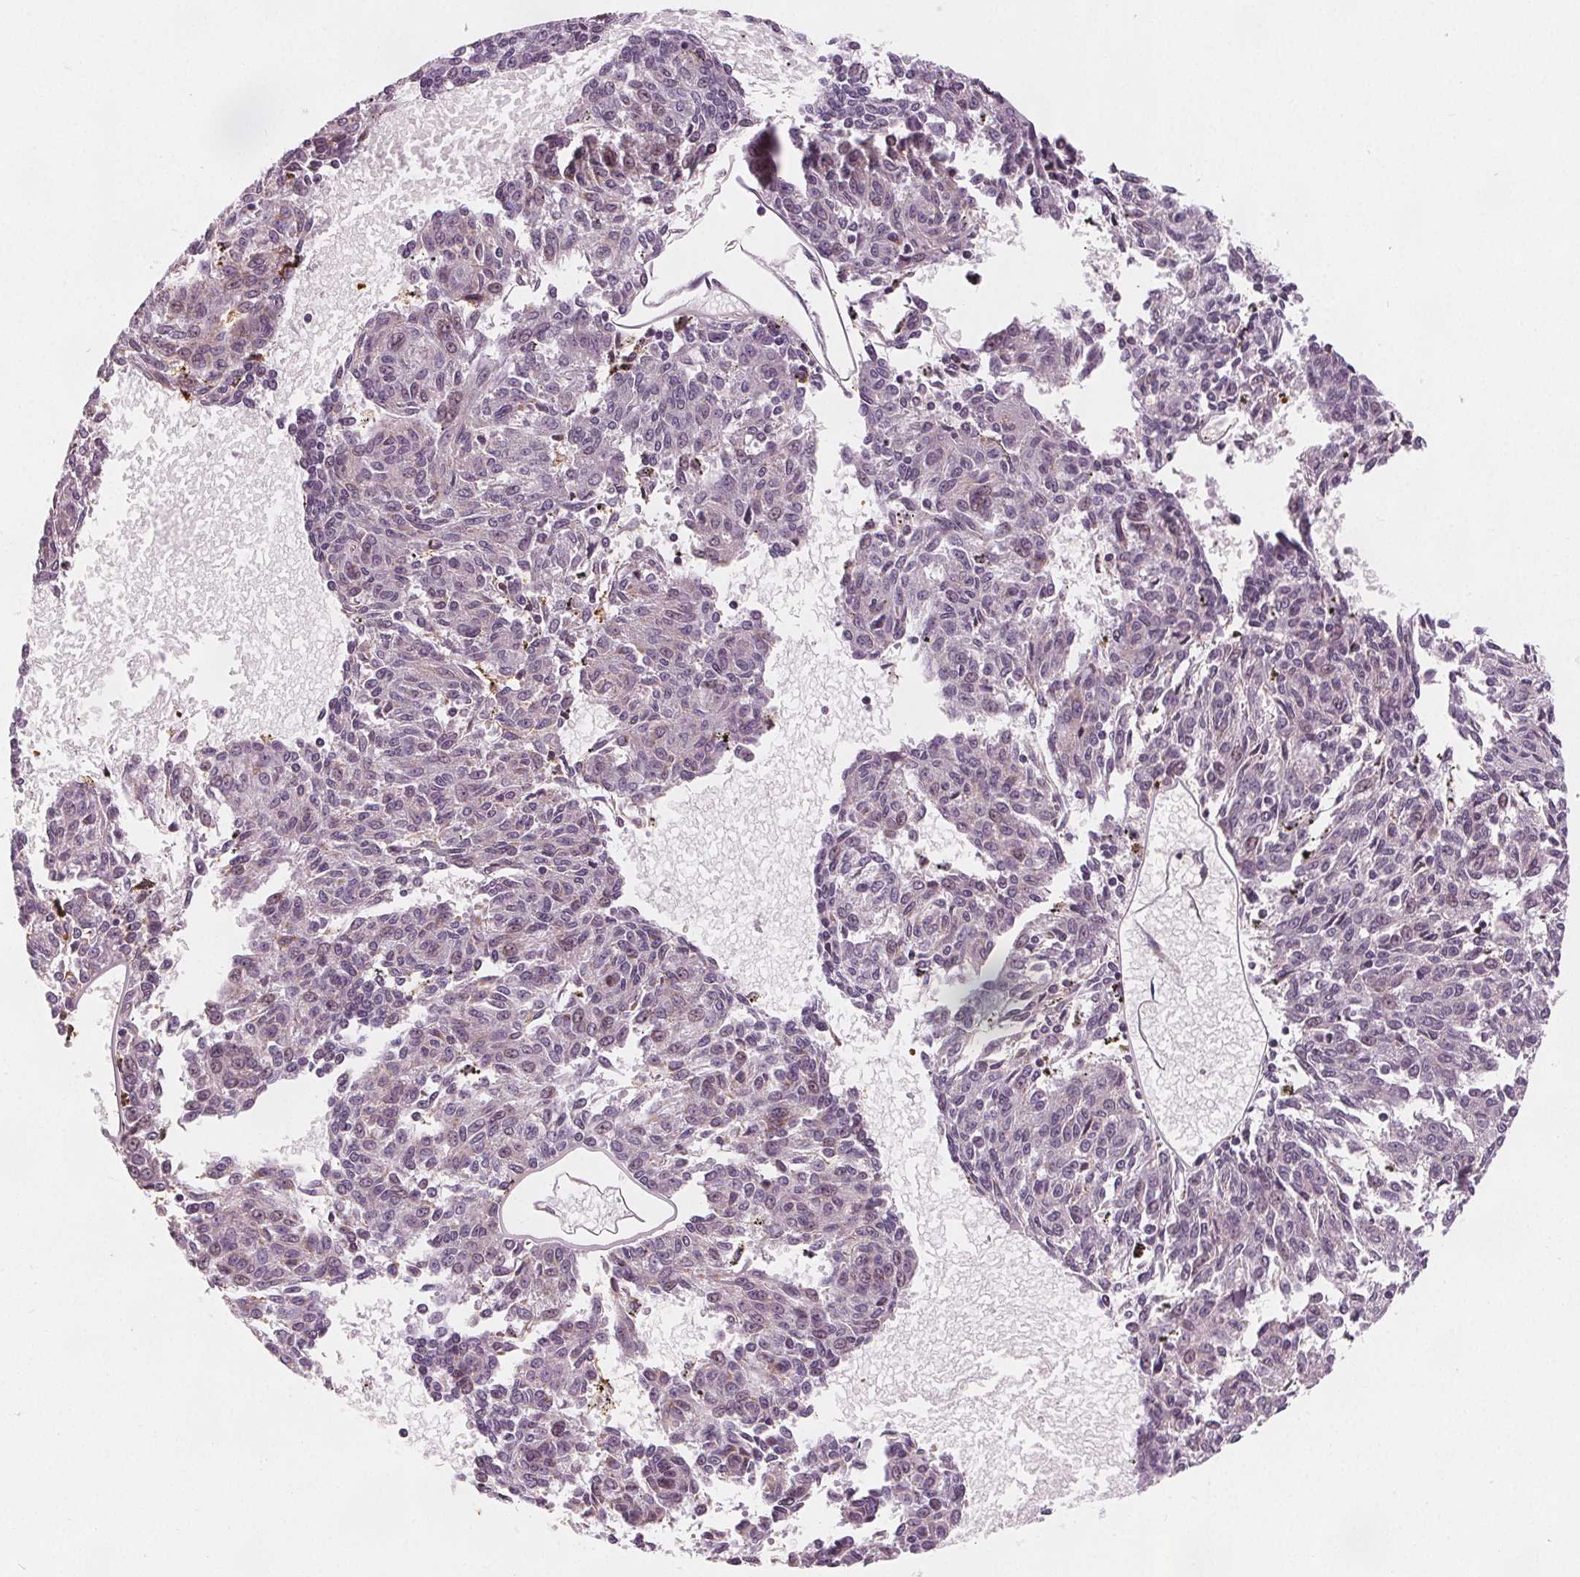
{"staining": {"intensity": "negative", "quantity": "none", "location": "none"}, "tissue": "melanoma", "cell_type": "Tumor cells", "image_type": "cancer", "snomed": [{"axis": "morphology", "description": "Malignant melanoma, NOS"}, {"axis": "topography", "description": "Skin"}], "caption": "A high-resolution micrograph shows IHC staining of malignant melanoma, which displays no significant staining in tumor cells.", "gene": "DPM2", "patient": {"sex": "female", "age": 72}}